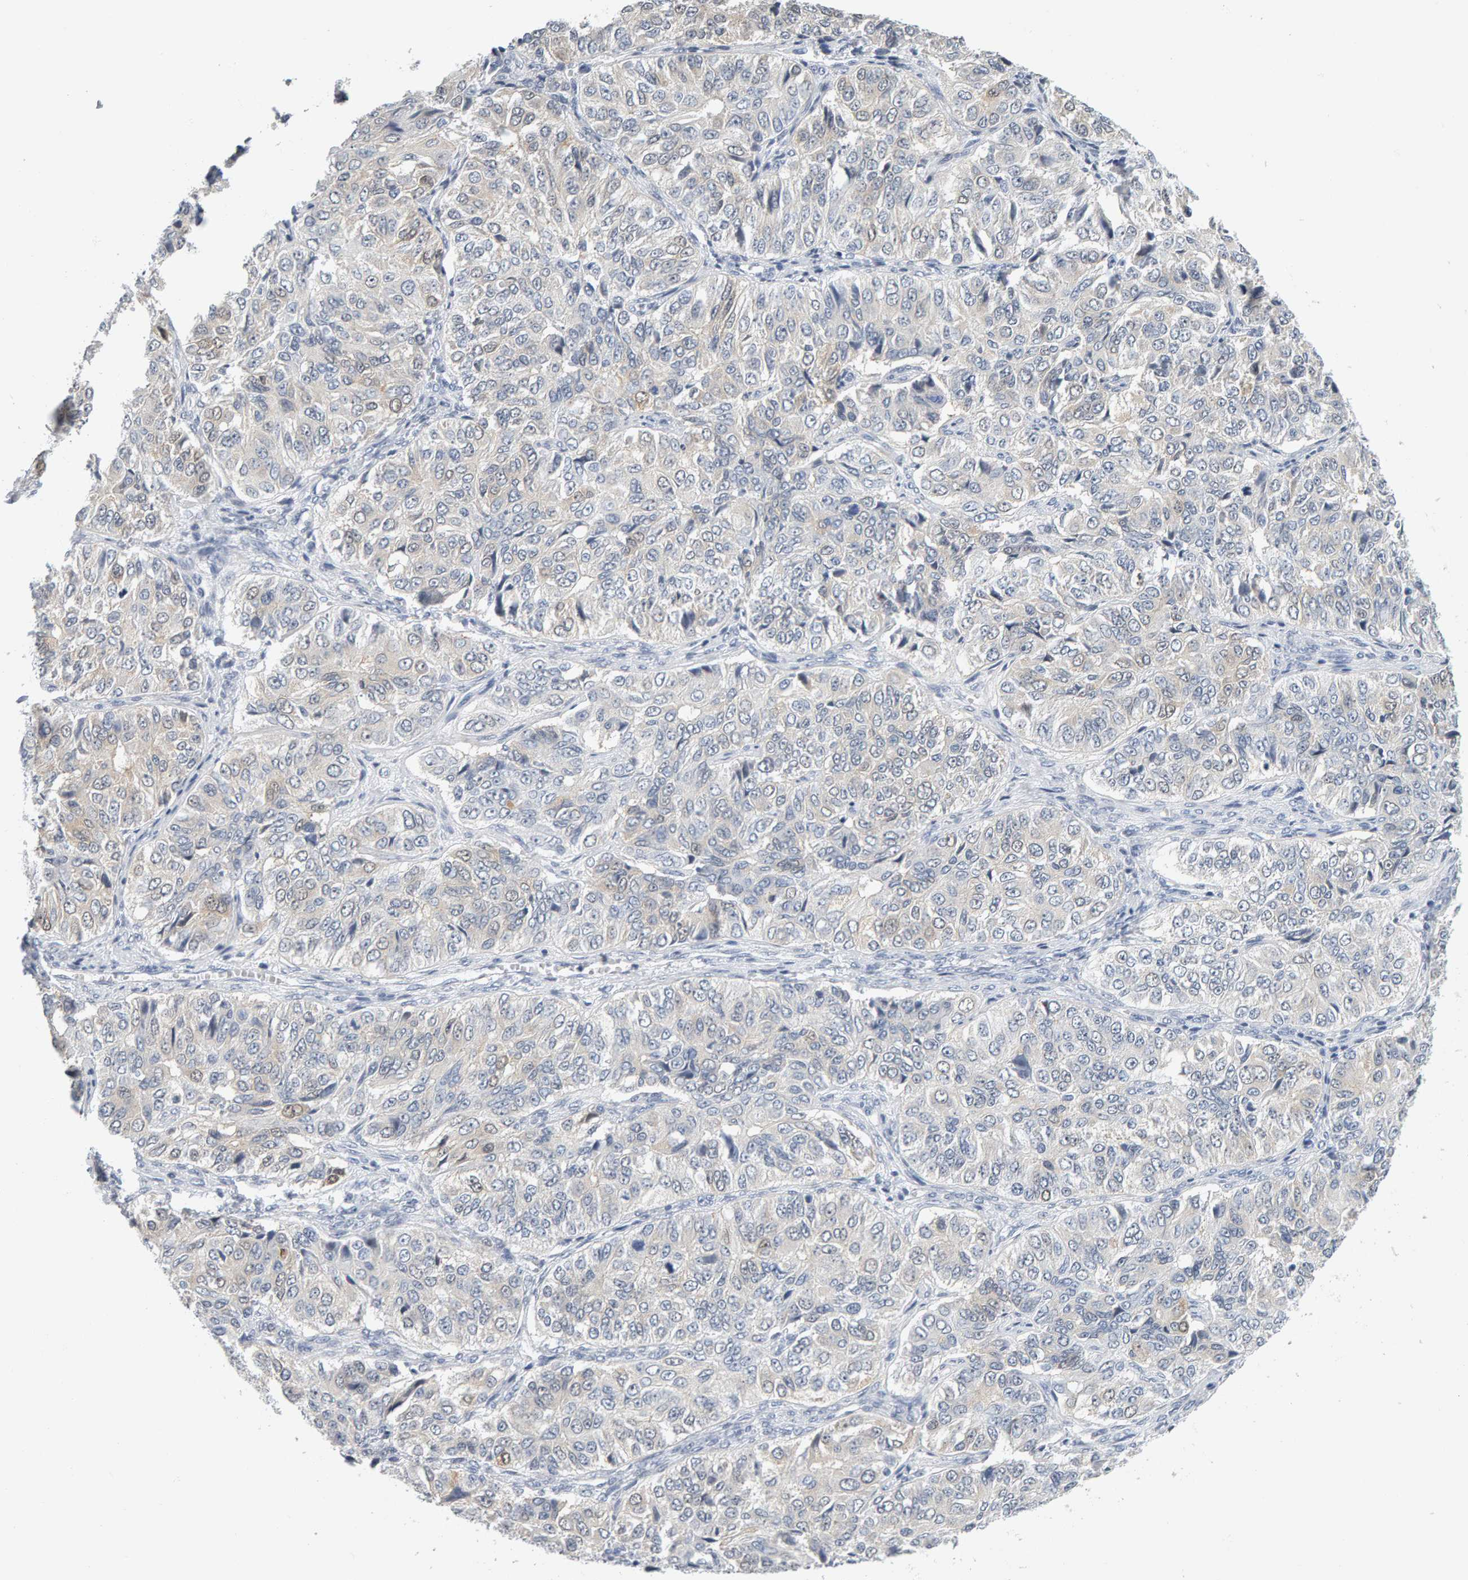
{"staining": {"intensity": "weak", "quantity": "<25%", "location": "cytoplasmic/membranous"}, "tissue": "ovarian cancer", "cell_type": "Tumor cells", "image_type": "cancer", "snomed": [{"axis": "morphology", "description": "Carcinoma, endometroid"}, {"axis": "topography", "description": "Ovary"}], "caption": "A photomicrograph of ovarian endometroid carcinoma stained for a protein displays no brown staining in tumor cells.", "gene": "CTH", "patient": {"sex": "female", "age": 51}}